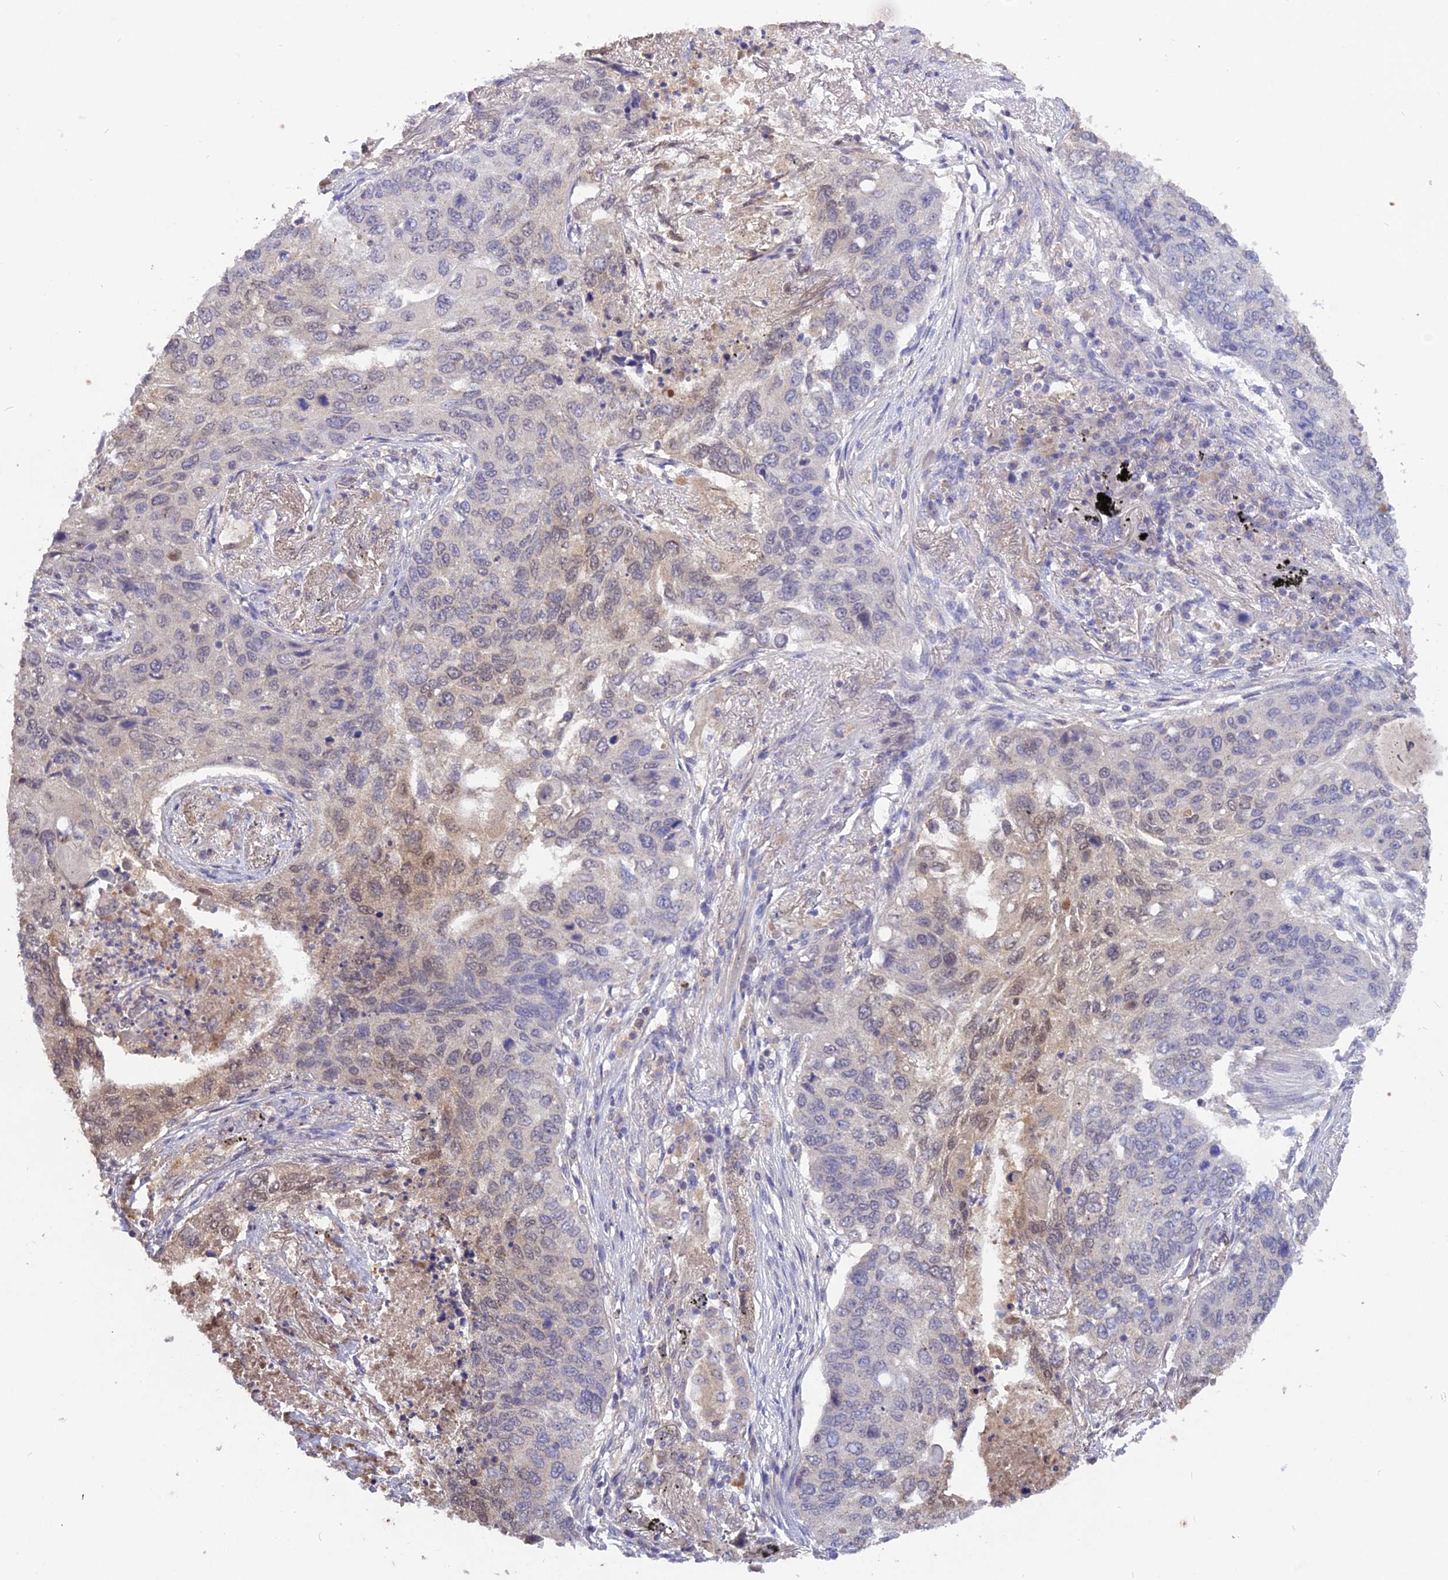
{"staining": {"intensity": "weak", "quantity": "<25%", "location": "nuclear"}, "tissue": "lung cancer", "cell_type": "Tumor cells", "image_type": "cancer", "snomed": [{"axis": "morphology", "description": "Squamous cell carcinoma, NOS"}, {"axis": "topography", "description": "Lung"}], "caption": "DAB immunohistochemical staining of lung squamous cell carcinoma demonstrates no significant positivity in tumor cells.", "gene": "PGK1", "patient": {"sex": "female", "age": 63}}